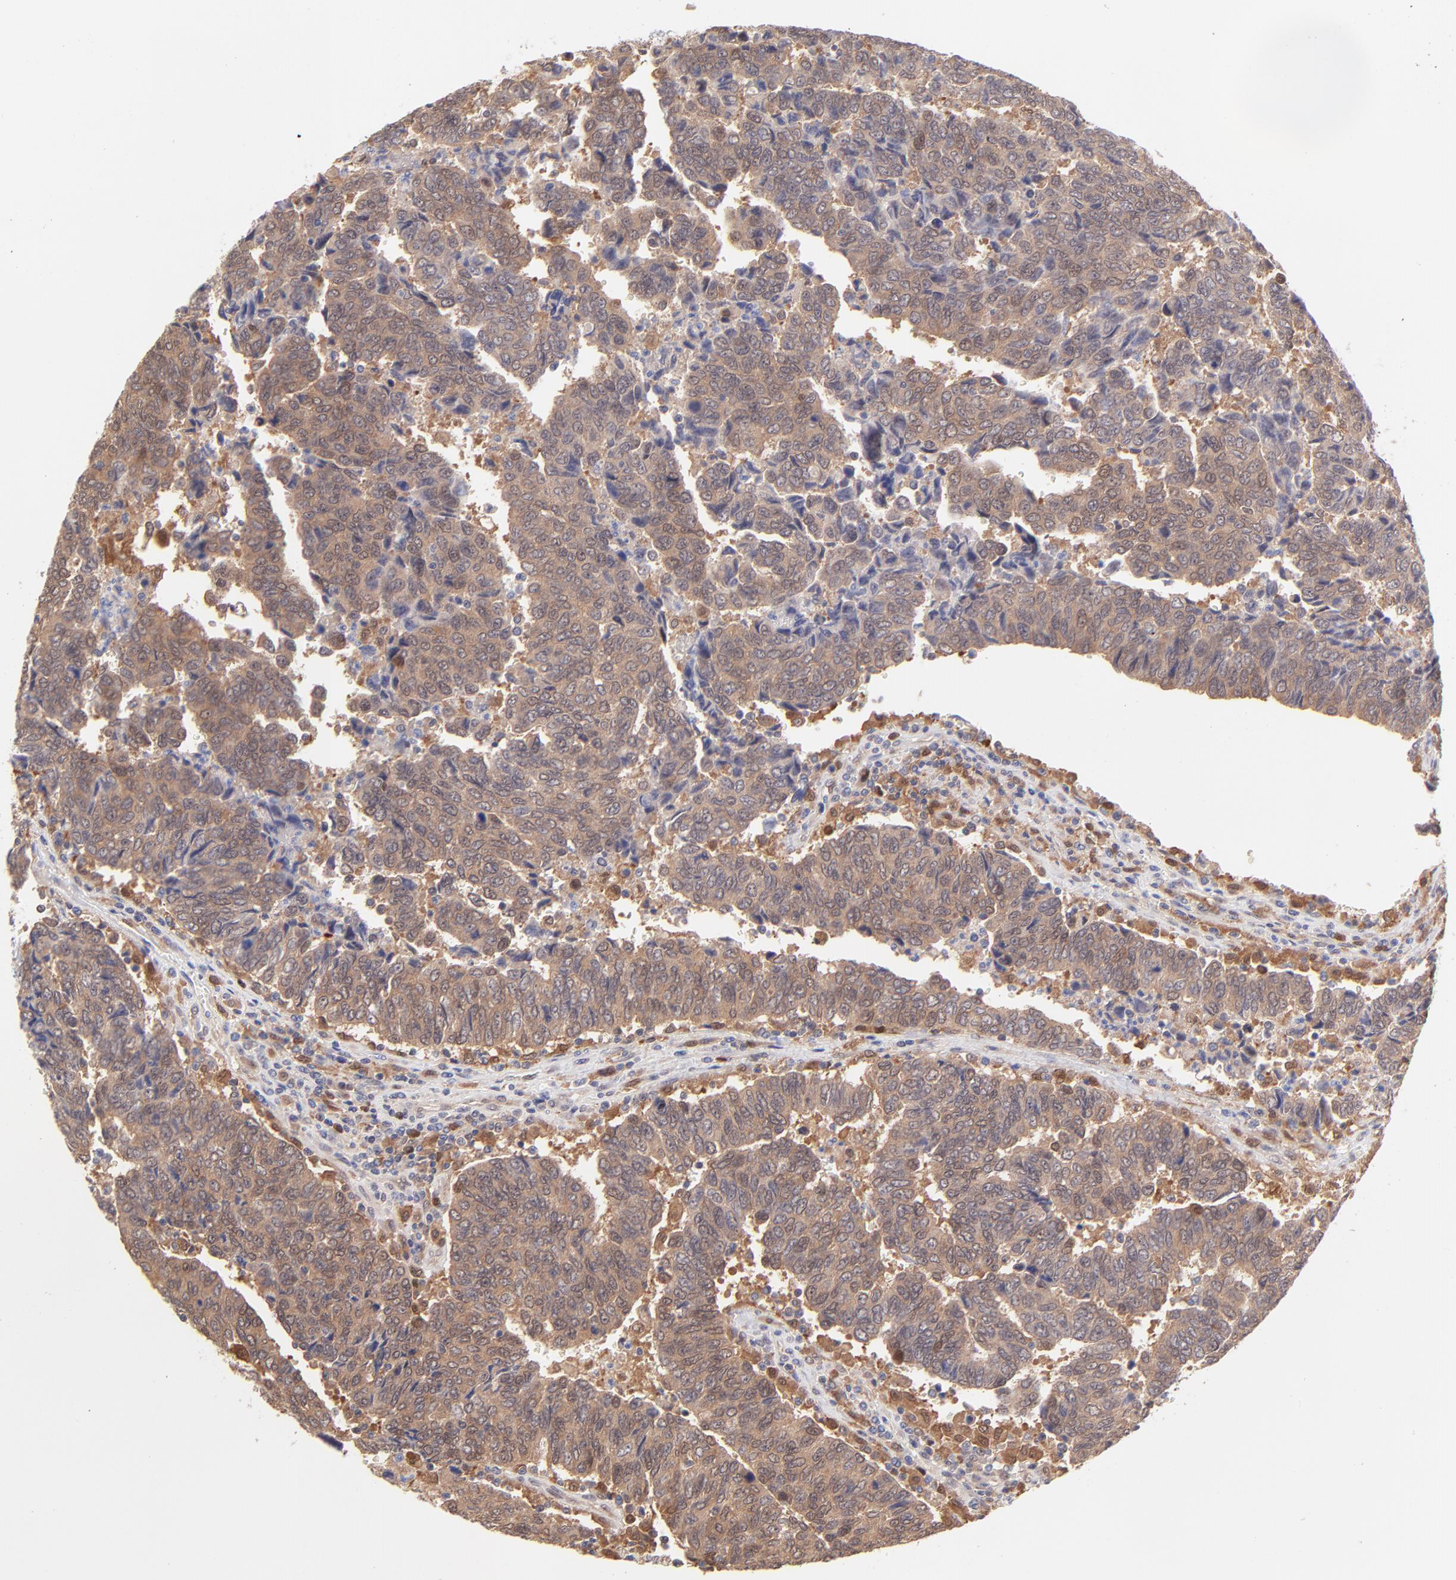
{"staining": {"intensity": "moderate", "quantity": ">75%", "location": "cytoplasmic/membranous"}, "tissue": "urothelial cancer", "cell_type": "Tumor cells", "image_type": "cancer", "snomed": [{"axis": "morphology", "description": "Urothelial carcinoma, High grade"}, {"axis": "topography", "description": "Urinary bladder"}], "caption": "There is medium levels of moderate cytoplasmic/membranous positivity in tumor cells of urothelial carcinoma (high-grade), as demonstrated by immunohistochemical staining (brown color).", "gene": "HYAL1", "patient": {"sex": "male", "age": 86}}